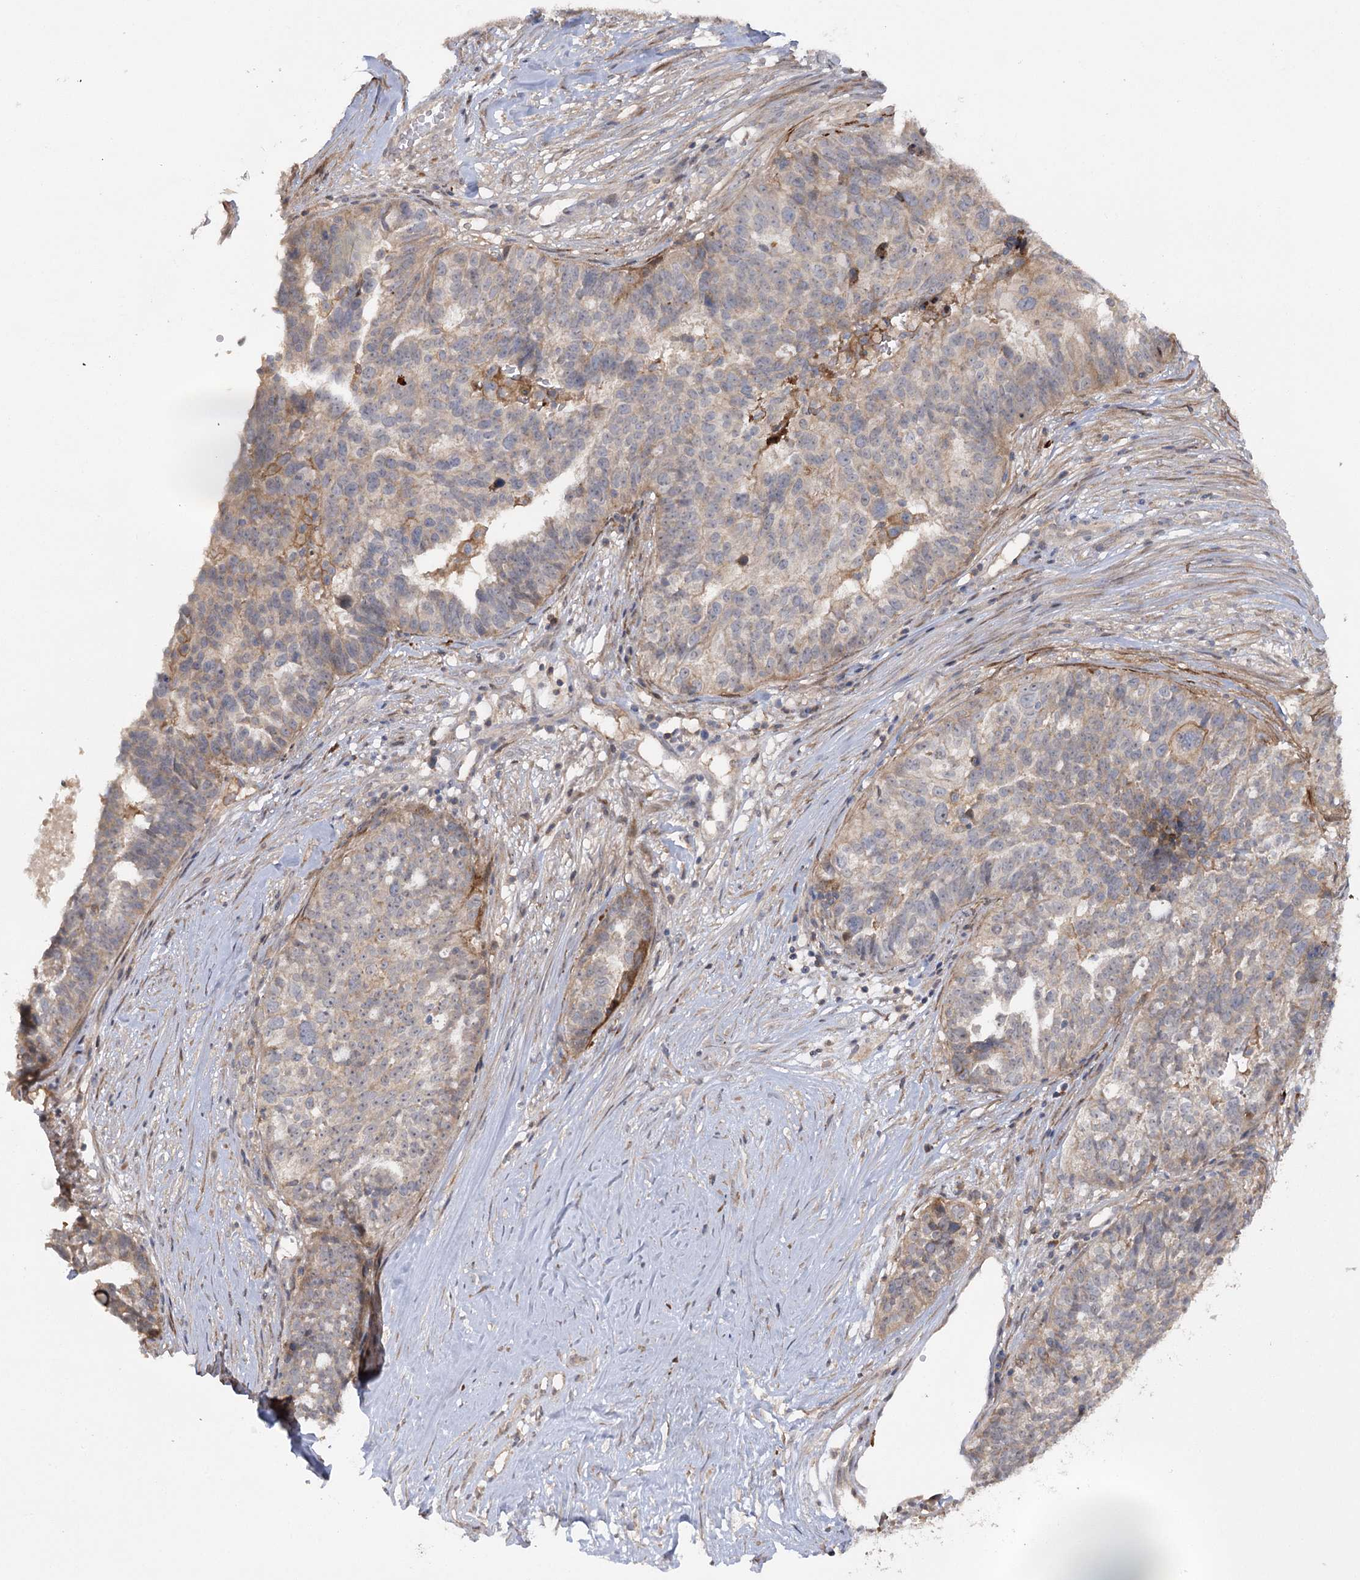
{"staining": {"intensity": "weak", "quantity": "<25%", "location": "cytoplasmic/membranous"}, "tissue": "ovarian cancer", "cell_type": "Tumor cells", "image_type": "cancer", "snomed": [{"axis": "morphology", "description": "Cystadenocarcinoma, serous, NOS"}, {"axis": "topography", "description": "Ovary"}], "caption": "Tumor cells are negative for protein expression in human ovarian serous cystadenocarcinoma.", "gene": "KCNN2", "patient": {"sex": "female", "age": 59}}